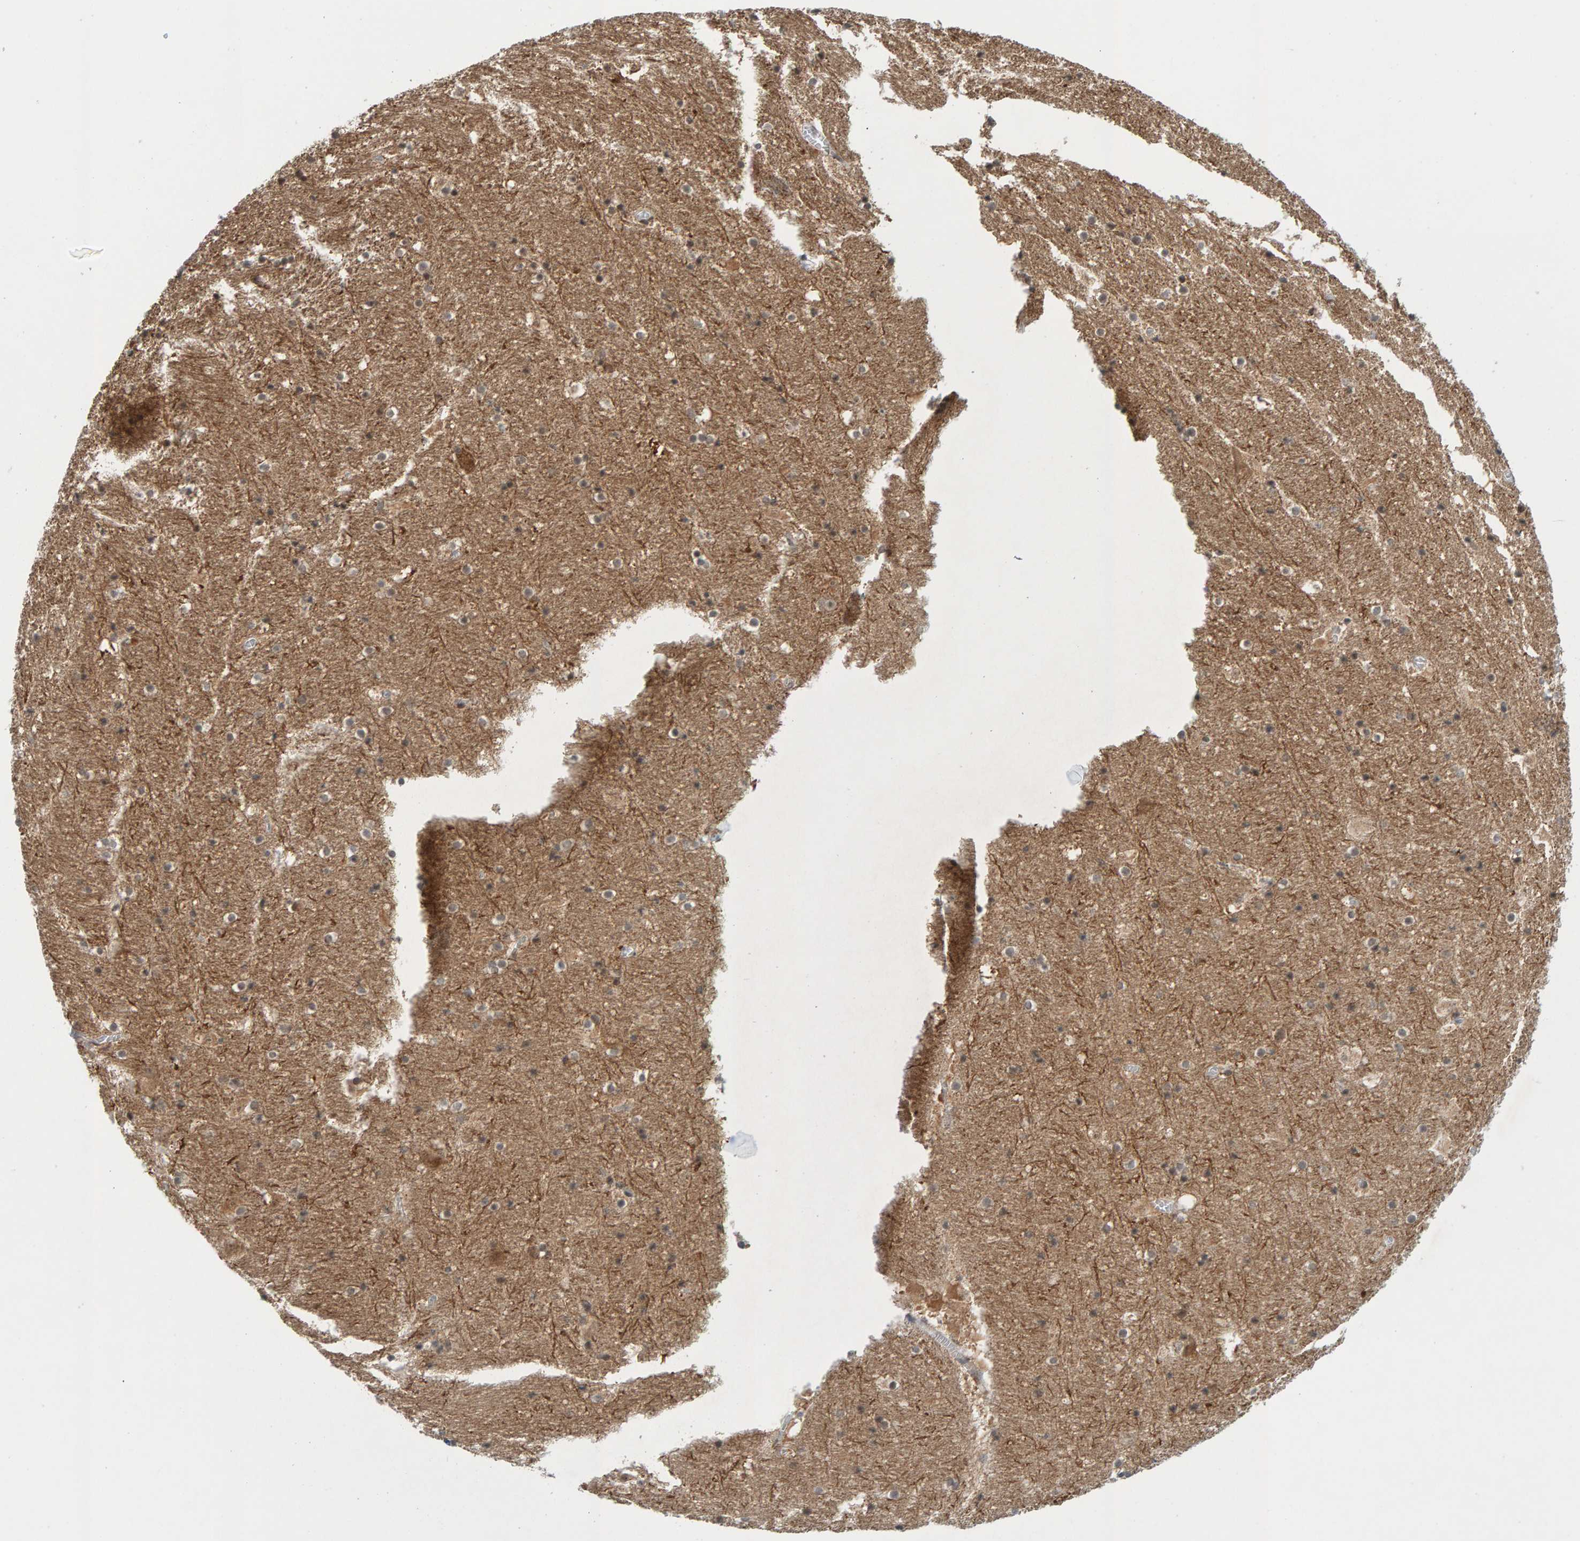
{"staining": {"intensity": "moderate", "quantity": "25%-75%", "location": "cytoplasmic/membranous"}, "tissue": "hippocampus", "cell_type": "Glial cells", "image_type": "normal", "snomed": [{"axis": "morphology", "description": "Normal tissue, NOS"}, {"axis": "topography", "description": "Hippocampus"}], "caption": "Hippocampus stained for a protein (brown) demonstrates moderate cytoplasmic/membranous positive expression in about 25%-75% of glial cells.", "gene": "KLHL11", "patient": {"sex": "male", "age": 45}}